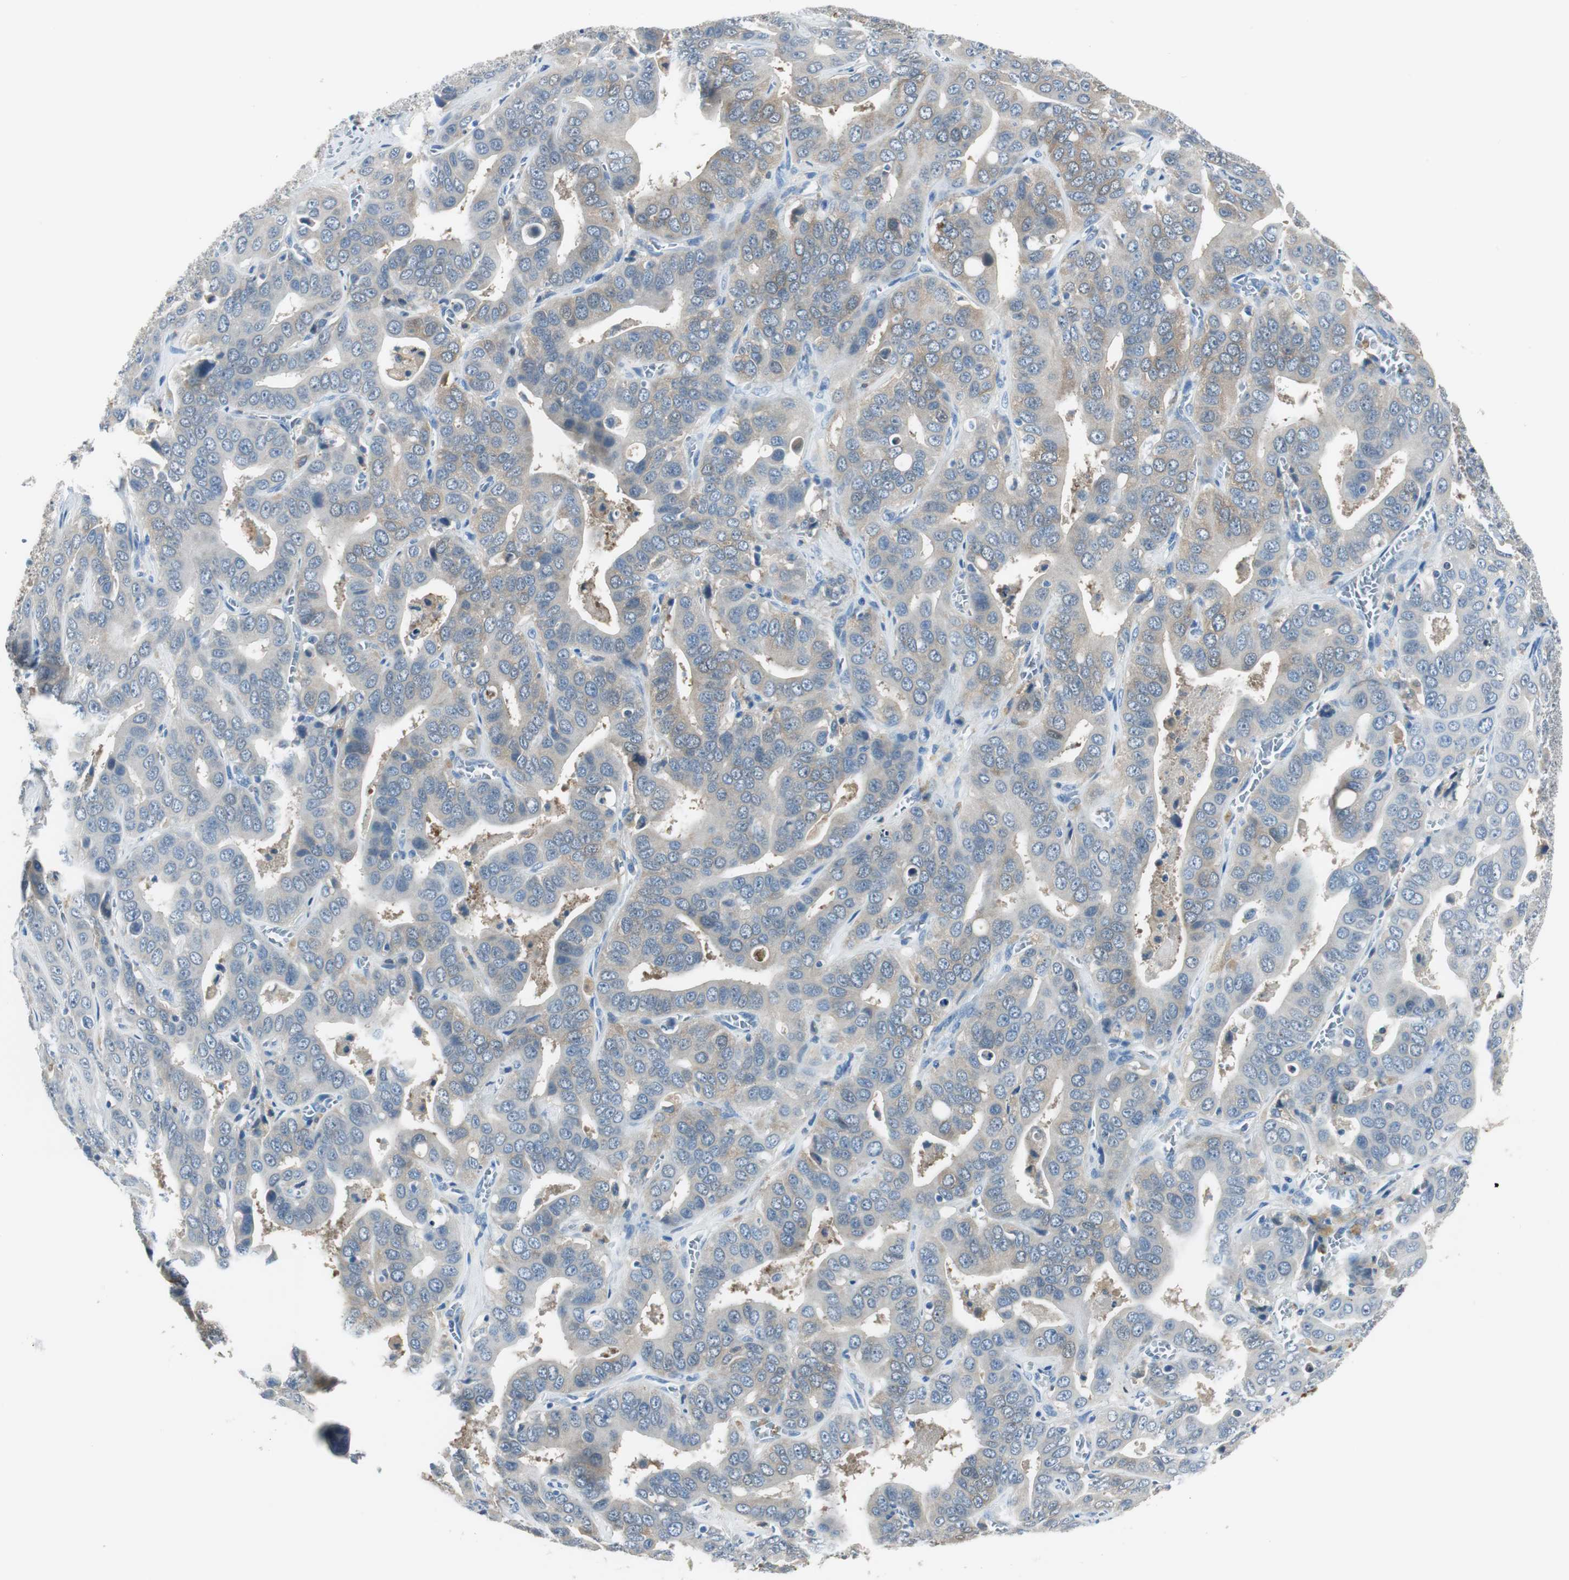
{"staining": {"intensity": "weak", "quantity": "25%-75%", "location": "cytoplasmic/membranous"}, "tissue": "liver cancer", "cell_type": "Tumor cells", "image_type": "cancer", "snomed": [{"axis": "morphology", "description": "Cholangiocarcinoma"}, {"axis": "topography", "description": "Liver"}], "caption": "IHC of human cholangiocarcinoma (liver) demonstrates low levels of weak cytoplasmic/membranous expression in about 25%-75% of tumor cells. (Brightfield microscopy of DAB IHC at high magnification).", "gene": "FBP1", "patient": {"sex": "female", "age": 52}}